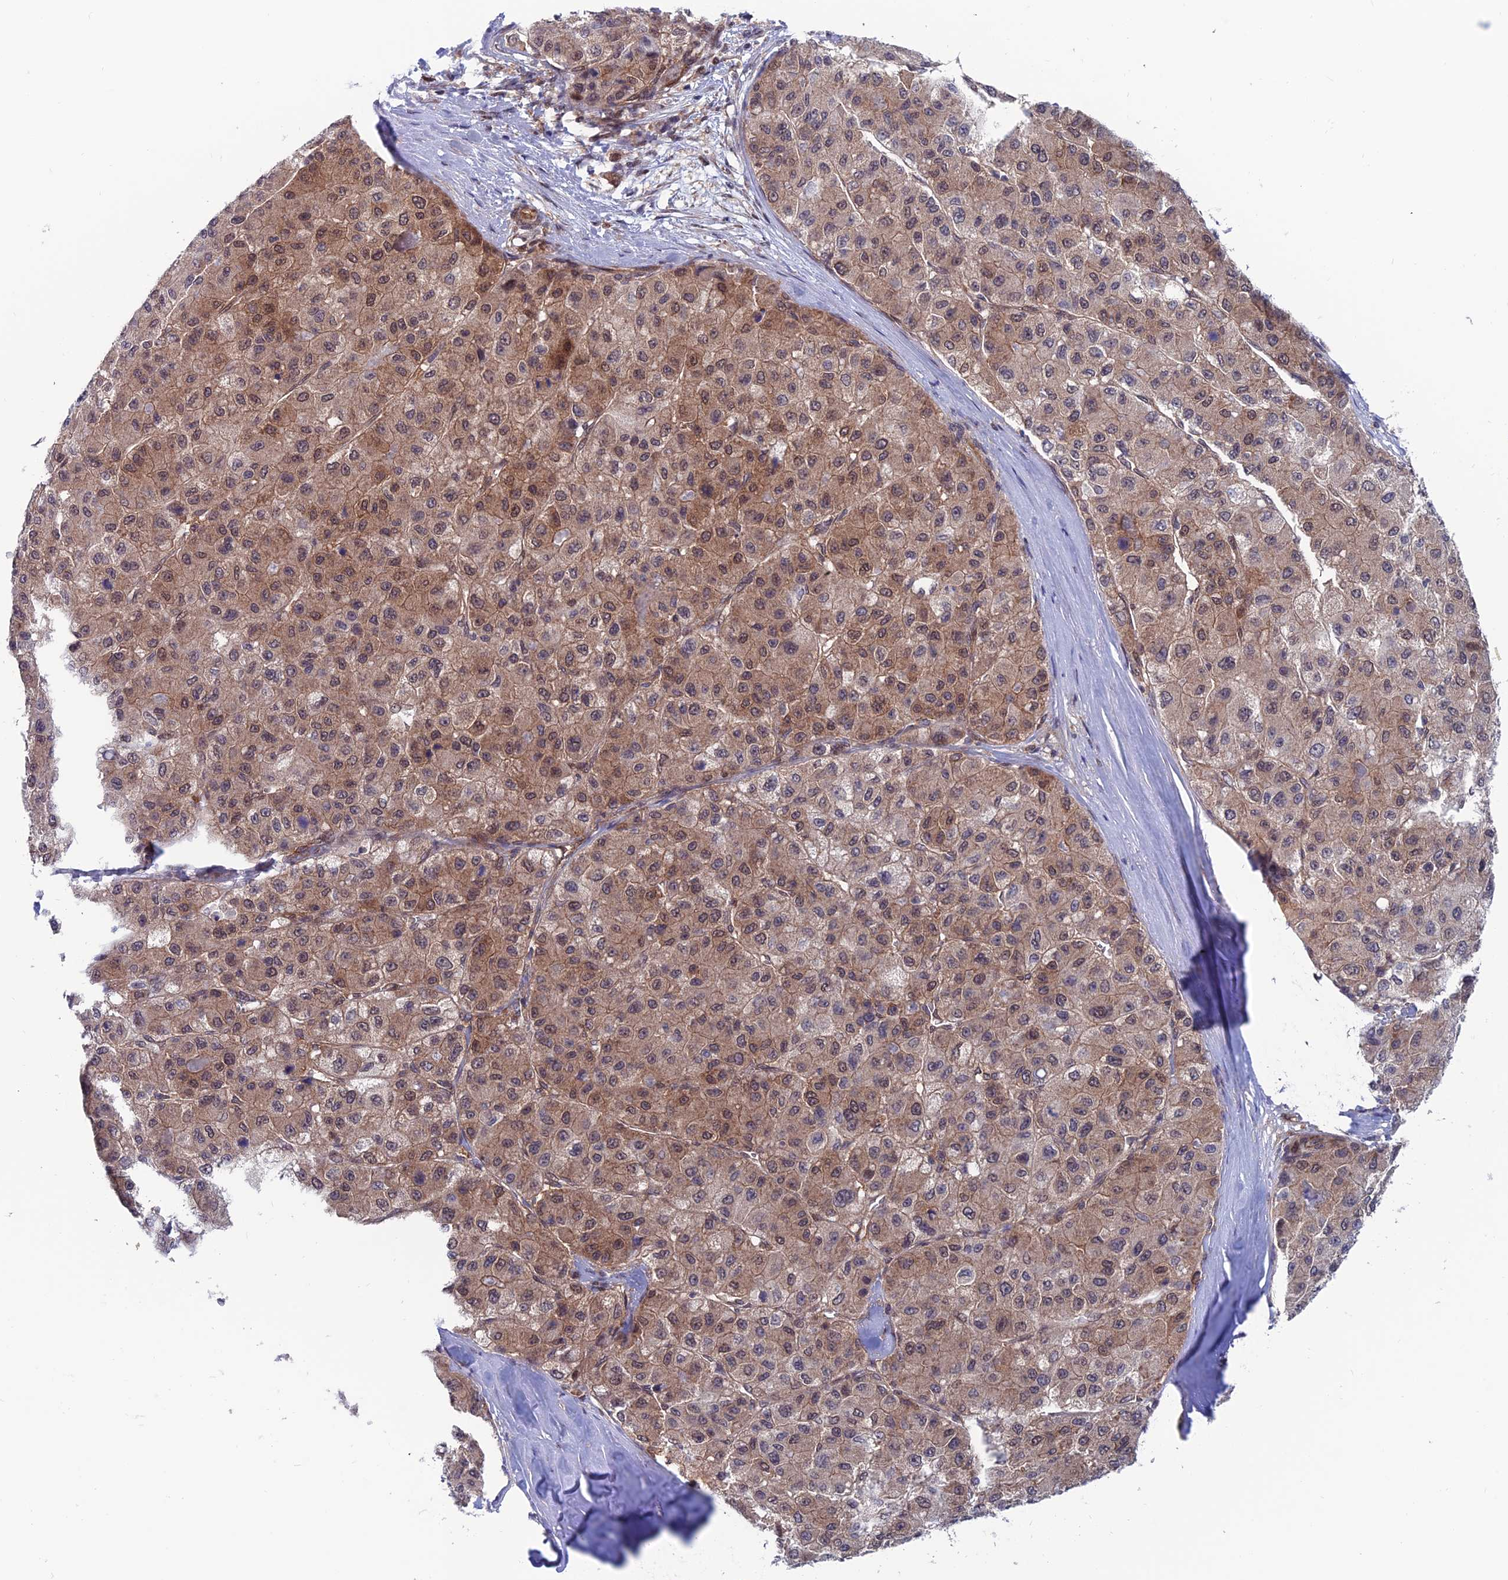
{"staining": {"intensity": "moderate", "quantity": ">75%", "location": "cytoplasmic/membranous,nuclear"}, "tissue": "liver cancer", "cell_type": "Tumor cells", "image_type": "cancer", "snomed": [{"axis": "morphology", "description": "Carcinoma, Hepatocellular, NOS"}, {"axis": "topography", "description": "Liver"}], "caption": "Human liver hepatocellular carcinoma stained with a brown dye shows moderate cytoplasmic/membranous and nuclear positive positivity in about >75% of tumor cells.", "gene": "IGBP1", "patient": {"sex": "male", "age": 80}}